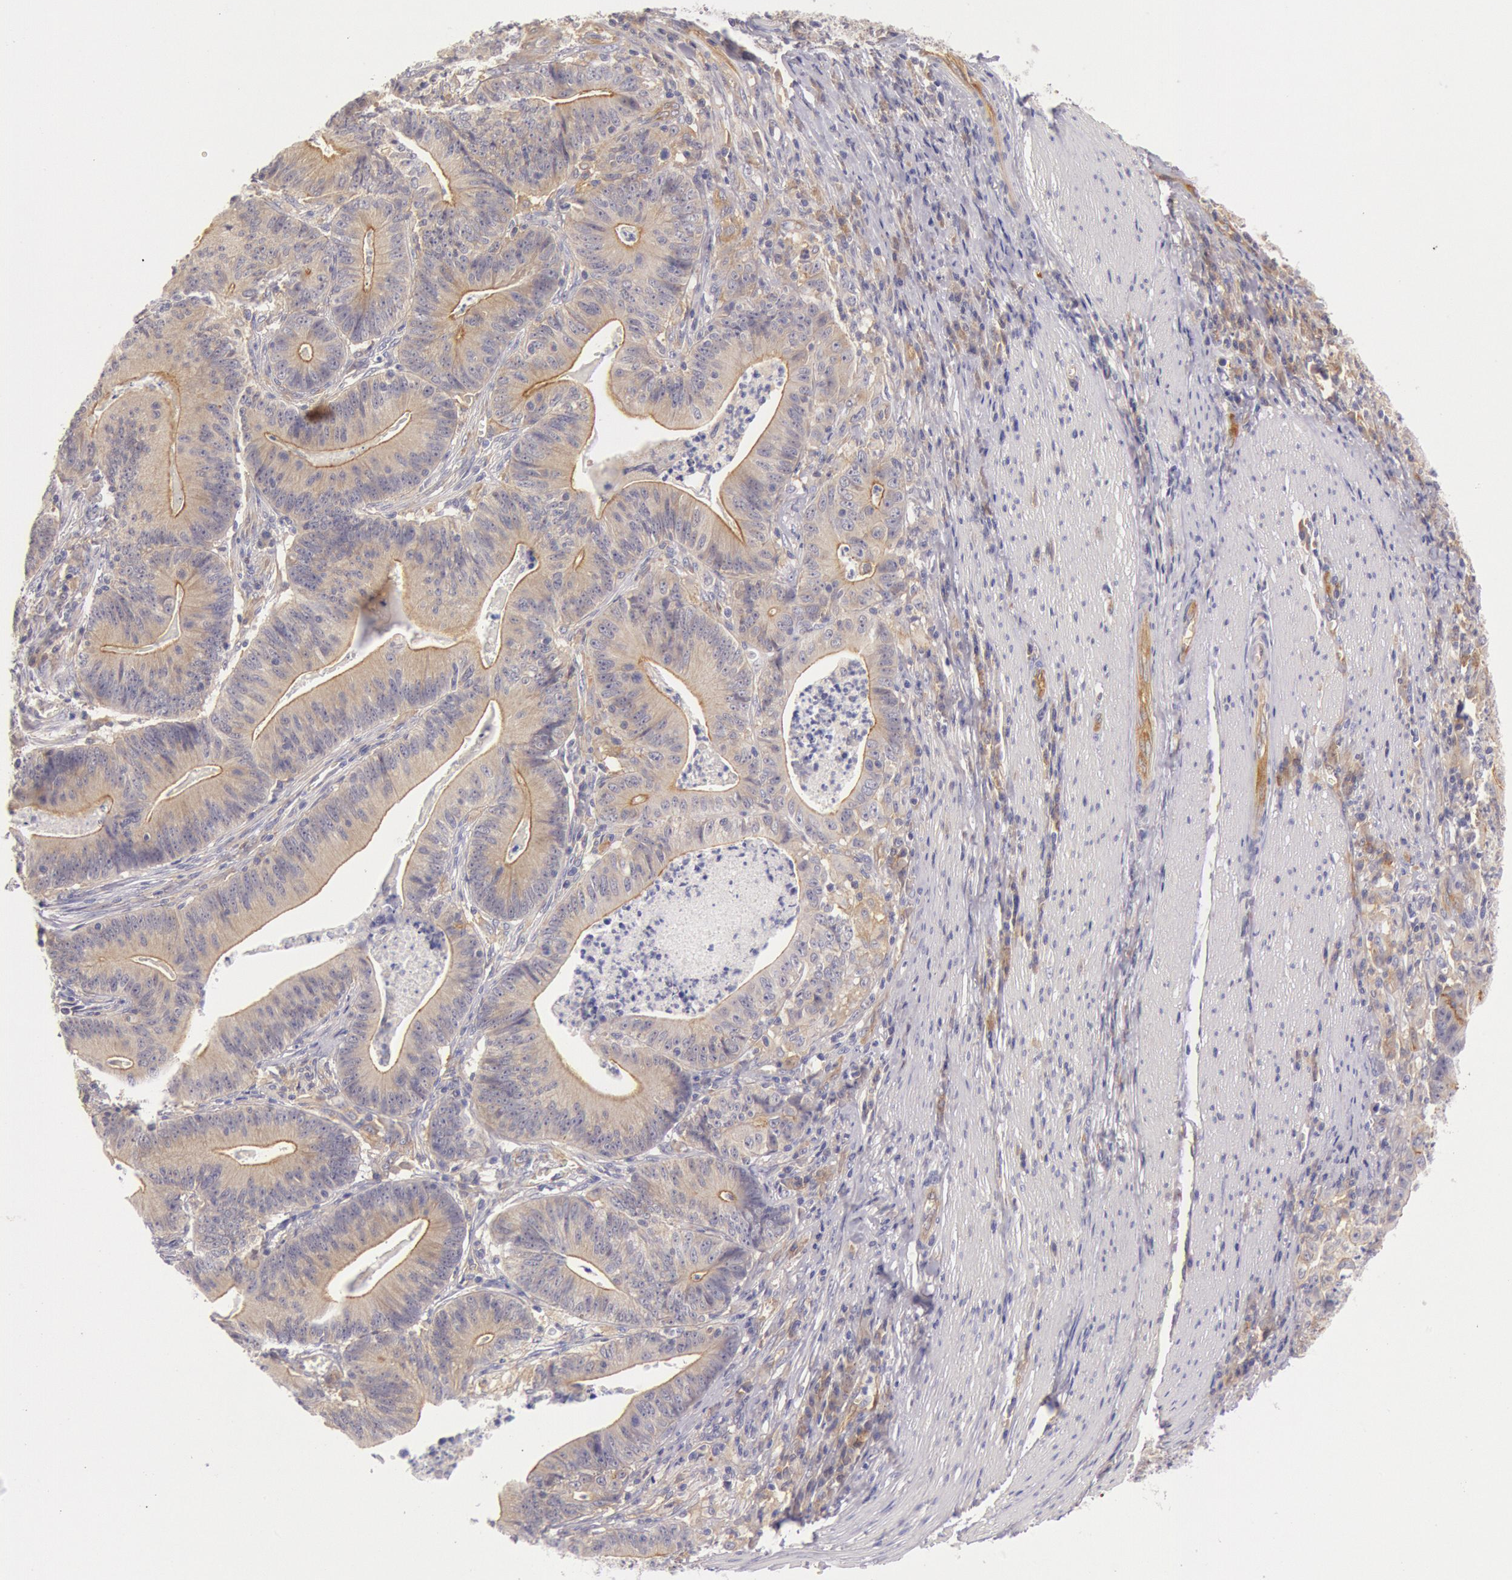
{"staining": {"intensity": "weak", "quantity": "25%-75%", "location": "cytoplasmic/membranous"}, "tissue": "stomach cancer", "cell_type": "Tumor cells", "image_type": "cancer", "snomed": [{"axis": "morphology", "description": "Adenocarcinoma, NOS"}, {"axis": "topography", "description": "Stomach, lower"}], "caption": "Protein staining exhibits weak cytoplasmic/membranous staining in approximately 25%-75% of tumor cells in stomach adenocarcinoma. Ihc stains the protein in brown and the nuclei are stained blue.", "gene": "MYO5A", "patient": {"sex": "female", "age": 86}}